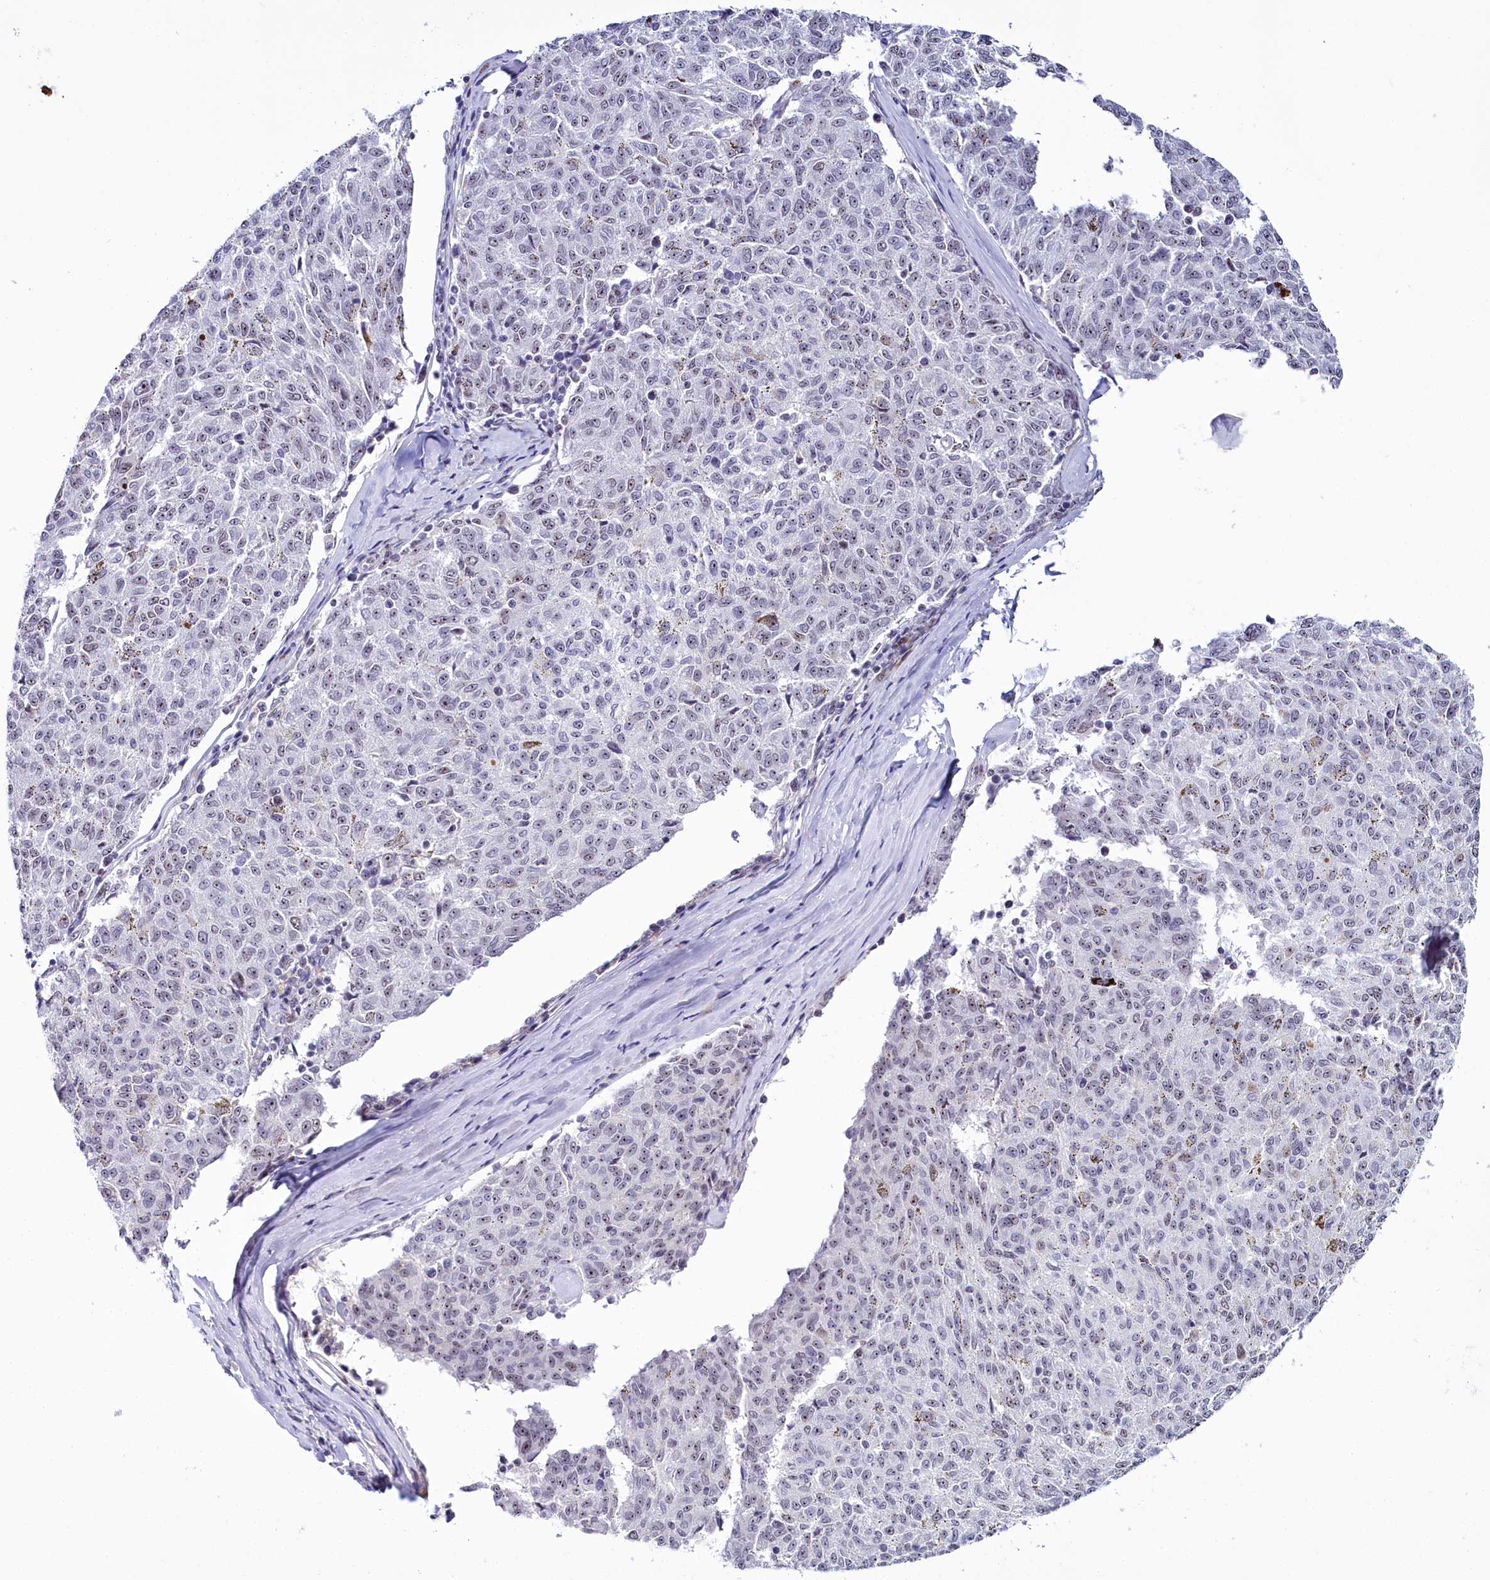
{"staining": {"intensity": "weak", "quantity": "25%-75%", "location": "nuclear"}, "tissue": "melanoma", "cell_type": "Tumor cells", "image_type": "cancer", "snomed": [{"axis": "morphology", "description": "Malignant melanoma, NOS"}, {"axis": "topography", "description": "Skin"}], "caption": "Malignant melanoma tissue reveals weak nuclear positivity in about 25%-75% of tumor cells", "gene": "TCOF1", "patient": {"sex": "female", "age": 72}}